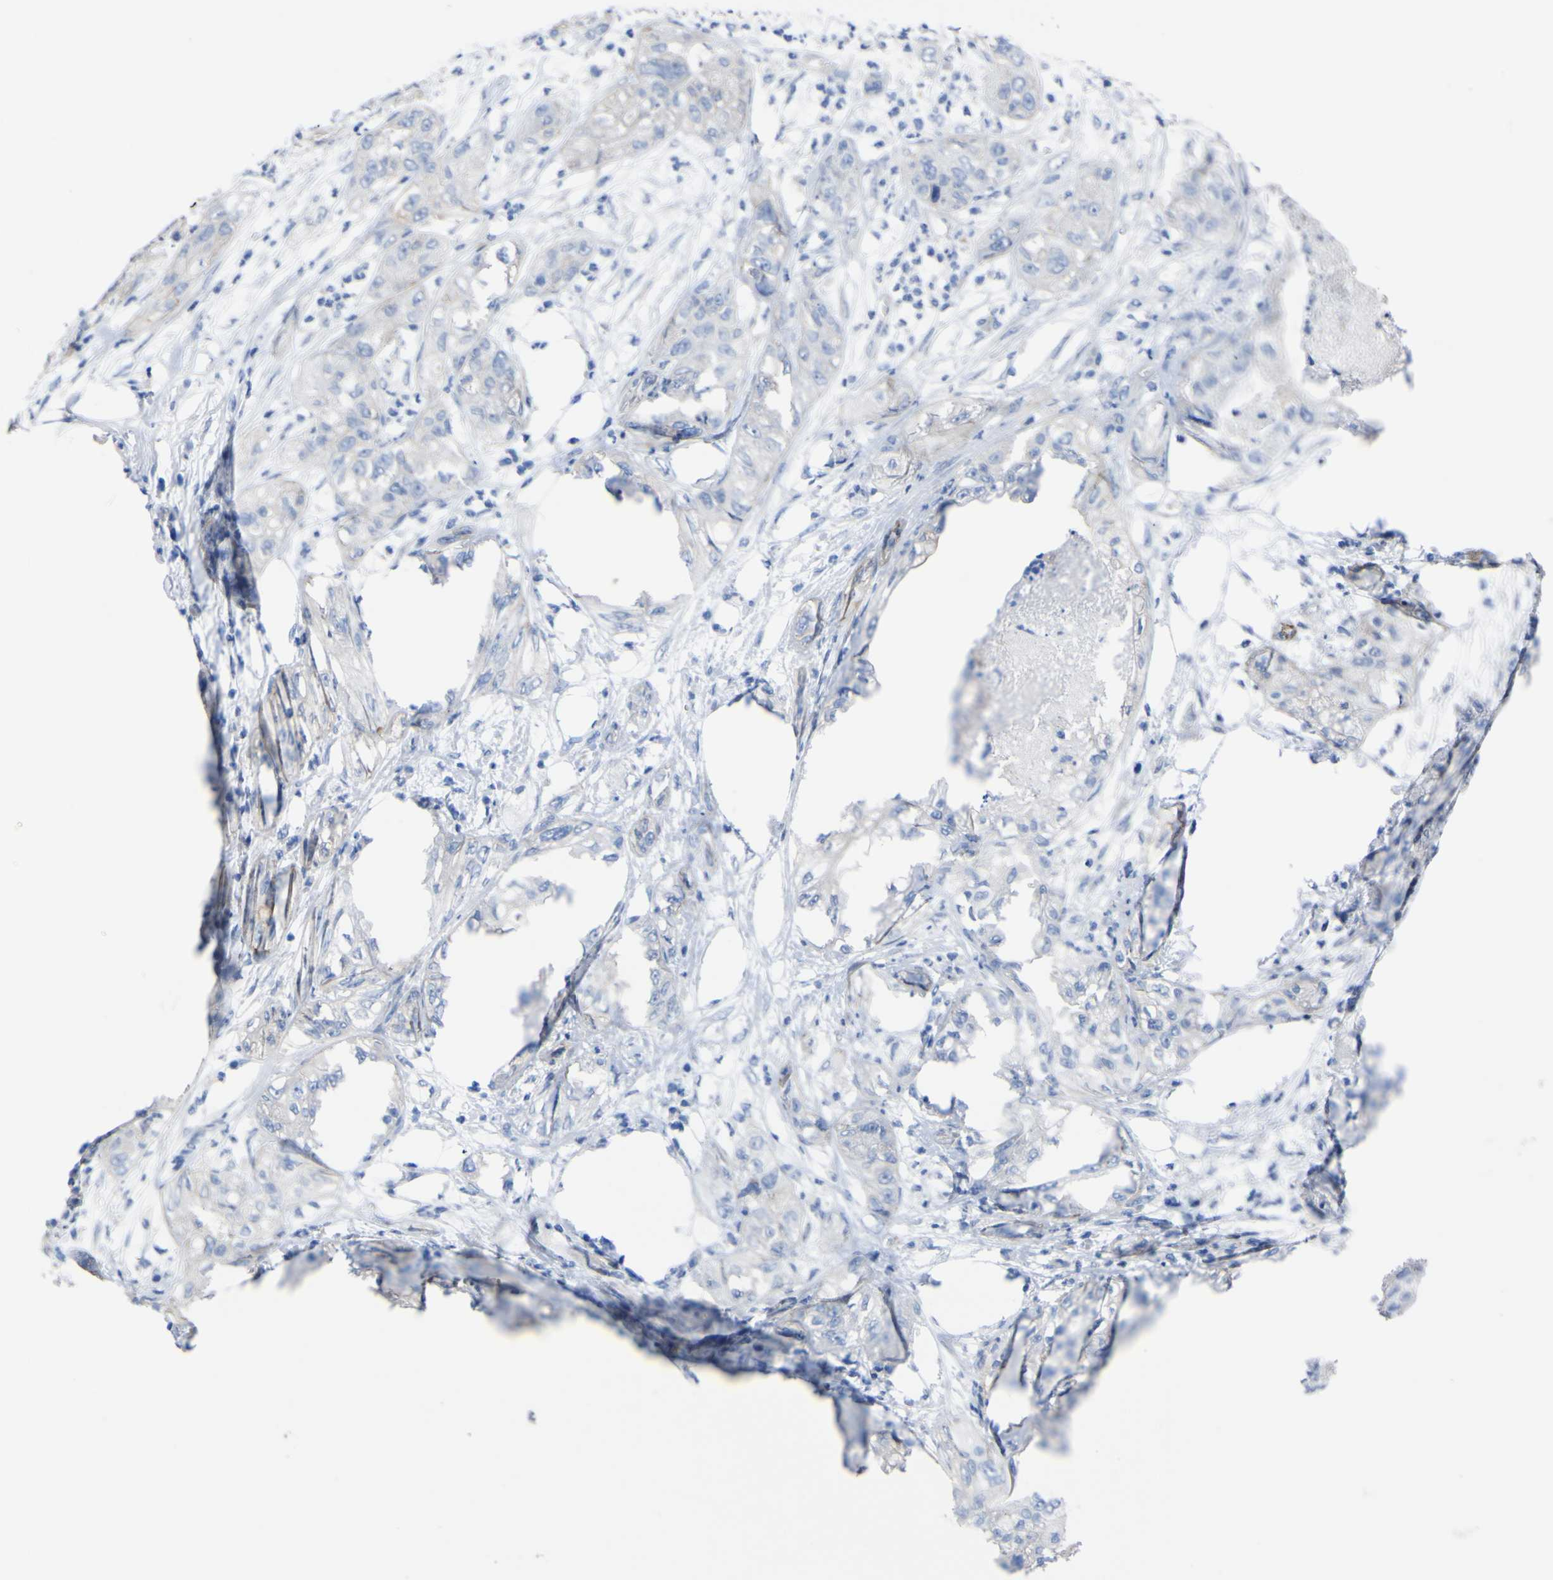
{"staining": {"intensity": "negative", "quantity": "none", "location": "none"}, "tissue": "pancreatic cancer", "cell_type": "Tumor cells", "image_type": "cancer", "snomed": [{"axis": "morphology", "description": "Adenocarcinoma, NOS"}, {"axis": "topography", "description": "Pancreas"}], "caption": "The image shows no significant positivity in tumor cells of pancreatic adenocarcinoma.", "gene": "AGO4", "patient": {"sex": "female", "age": 78}}